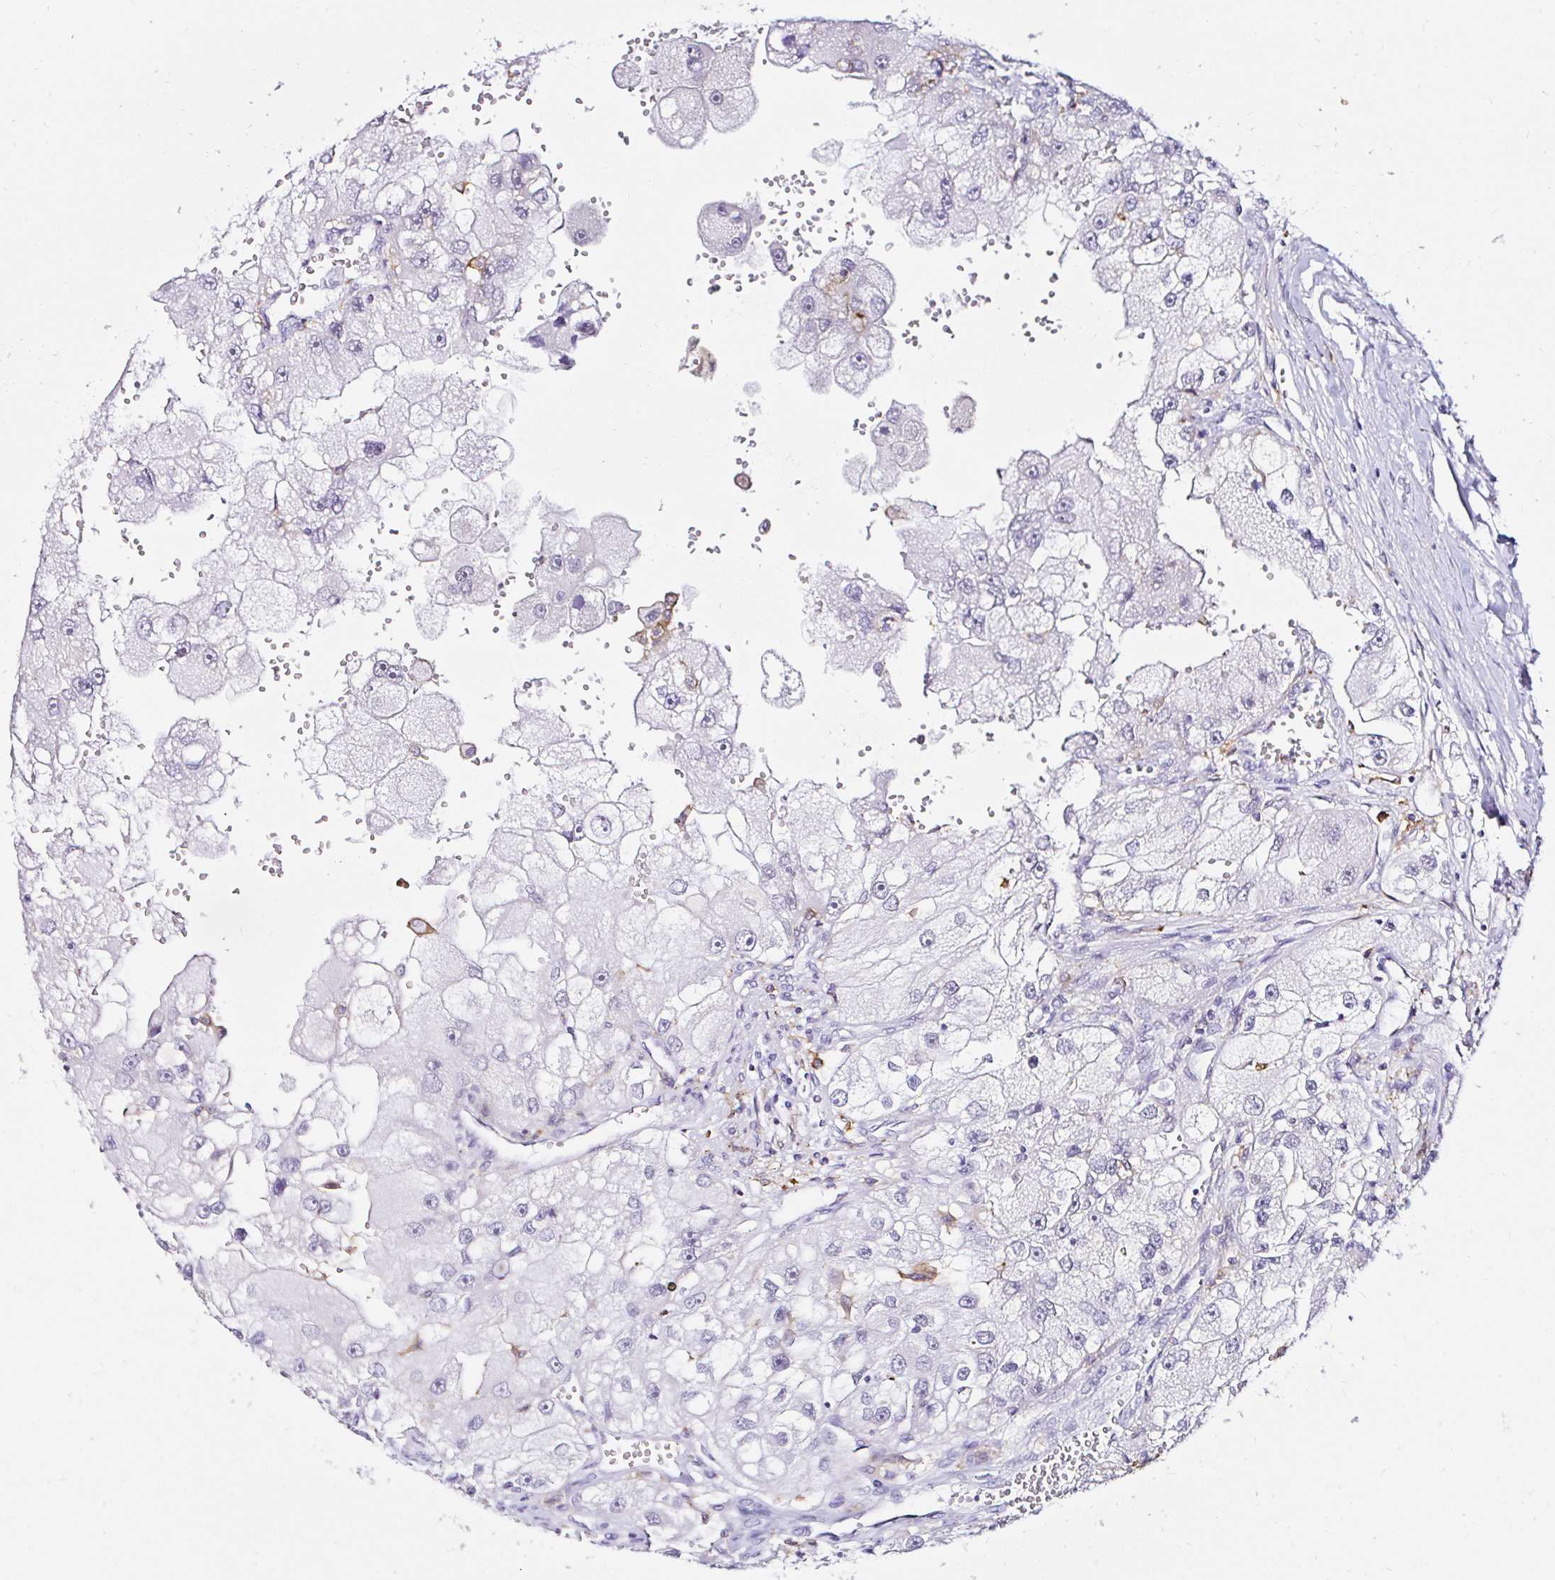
{"staining": {"intensity": "negative", "quantity": "none", "location": "none"}, "tissue": "renal cancer", "cell_type": "Tumor cells", "image_type": "cancer", "snomed": [{"axis": "morphology", "description": "Adenocarcinoma, NOS"}, {"axis": "topography", "description": "Kidney"}], "caption": "An immunohistochemistry image of renal cancer (adenocarcinoma) is shown. There is no staining in tumor cells of renal cancer (adenocarcinoma). (Stains: DAB immunohistochemistry (IHC) with hematoxylin counter stain, Microscopy: brightfield microscopy at high magnification).", "gene": "CYBB", "patient": {"sex": "male", "age": 63}}